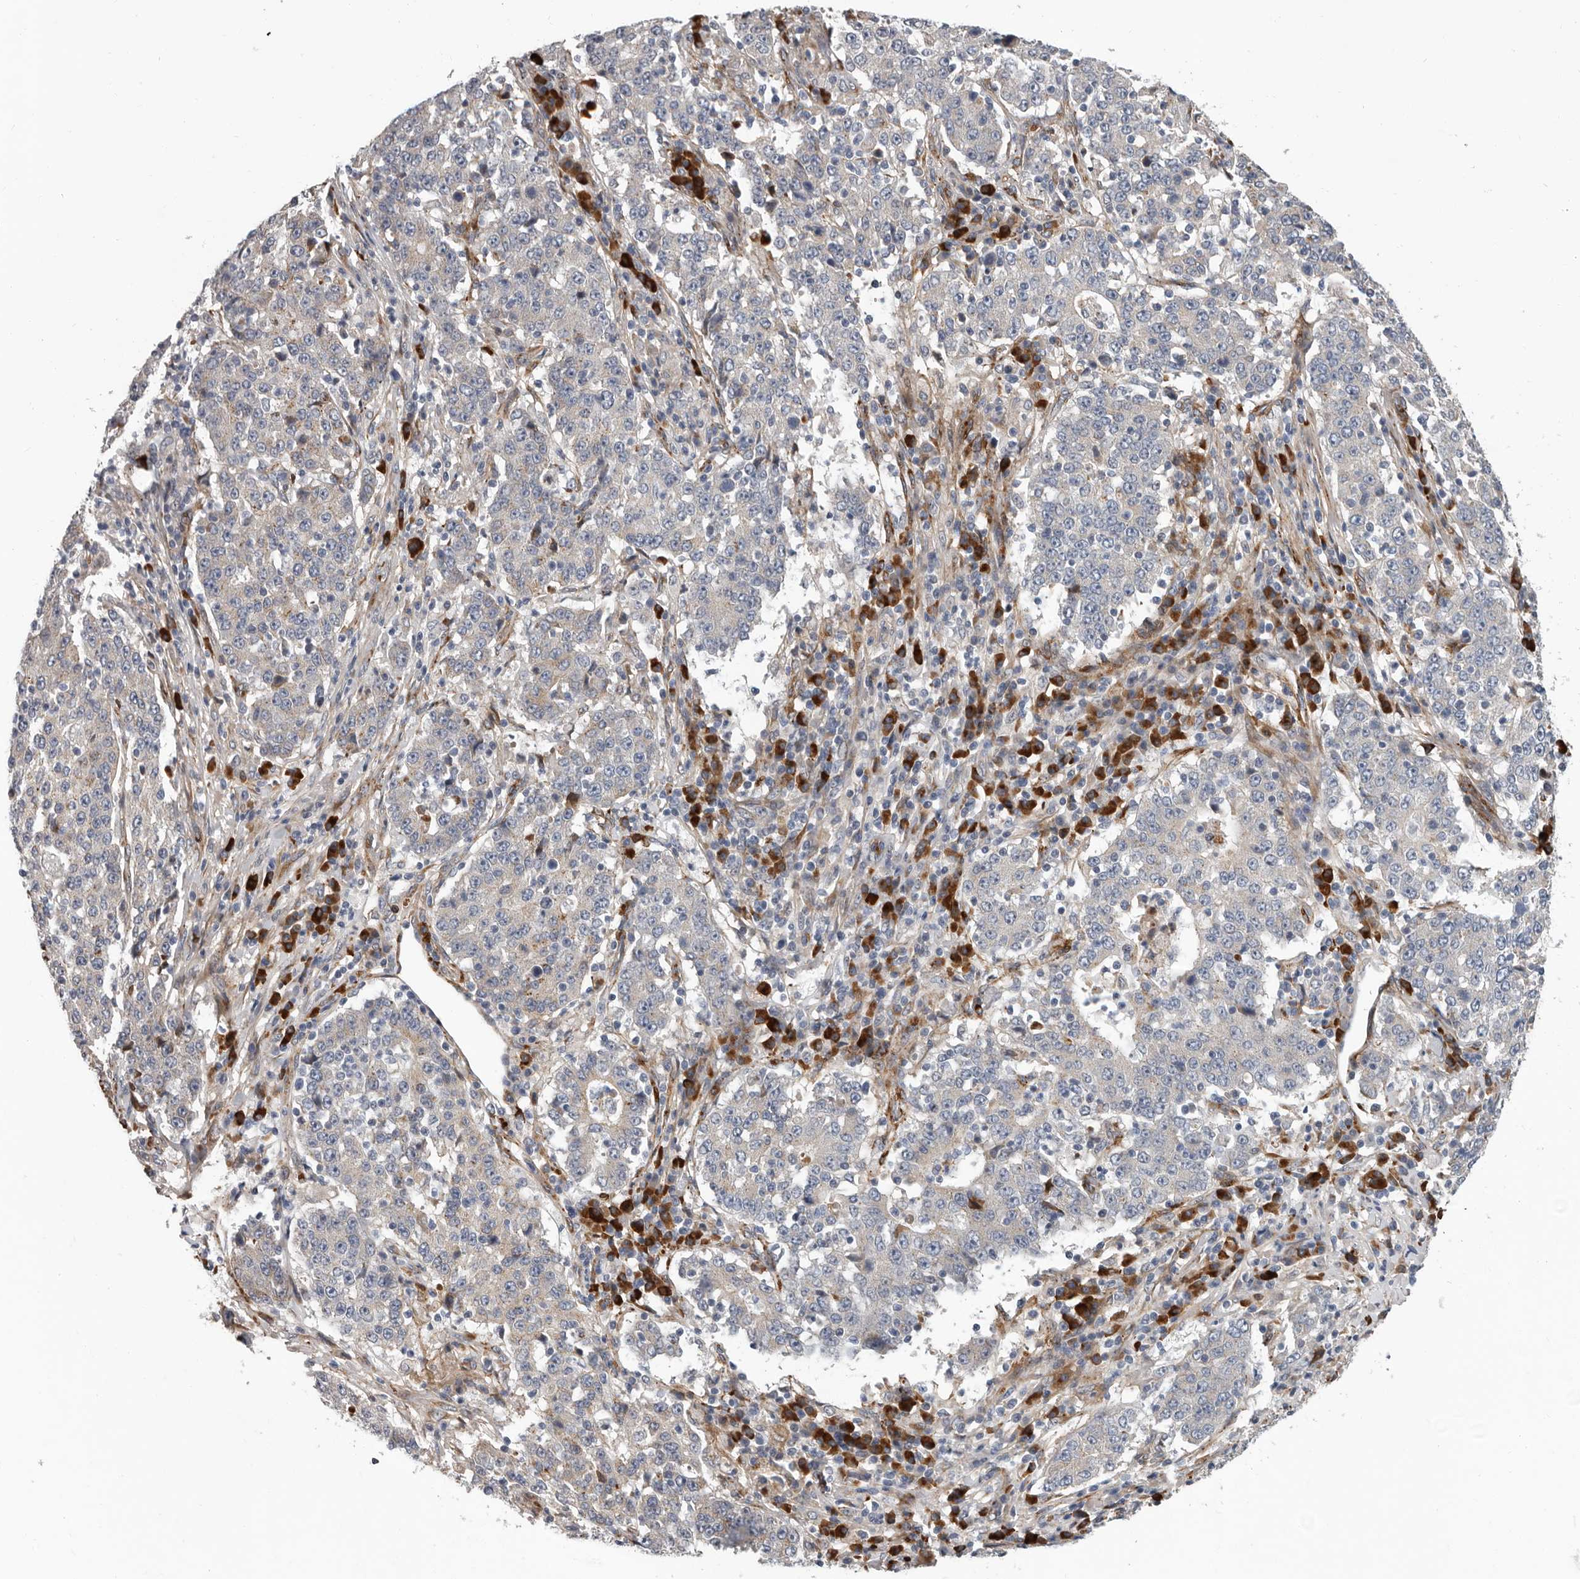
{"staining": {"intensity": "negative", "quantity": "none", "location": "none"}, "tissue": "stomach cancer", "cell_type": "Tumor cells", "image_type": "cancer", "snomed": [{"axis": "morphology", "description": "Adenocarcinoma, NOS"}, {"axis": "topography", "description": "Stomach"}], "caption": "IHC image of stomach adenocarcinoma stained for a protein (brown), which exhibits no expression in tumor cells.", "gene": "ATXN3L", "patient": {"sex": "male", "age": 59}}